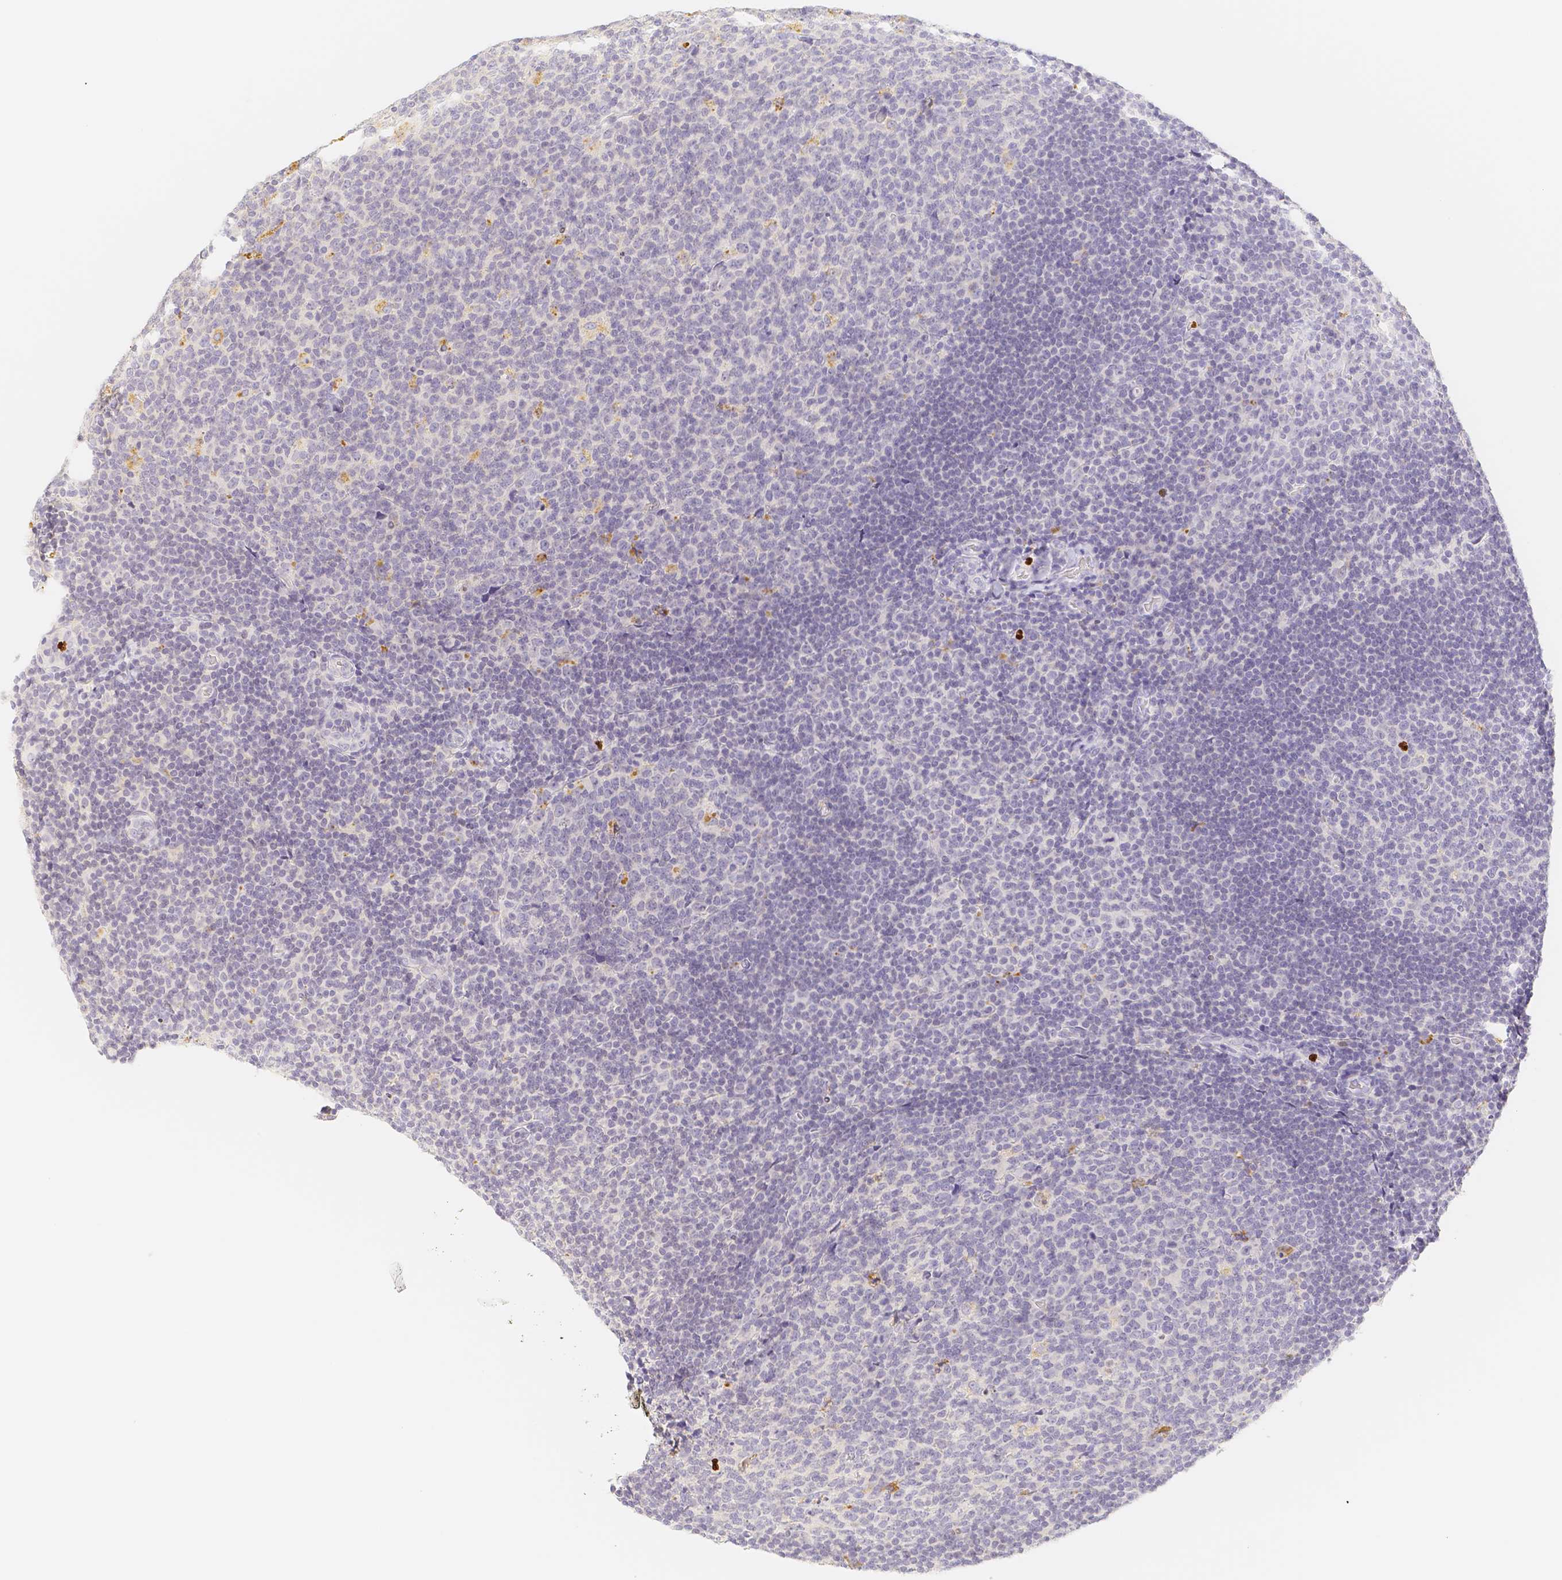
{"staining": {"intensity": "negative", "quantity": "none", "location": "none"}, "tissue": "tonsil", "cell_type": "Germinal center cells", "image_type": "normal", "snomed": [{"axis": "morphology", "description": "Normal tissue, NOS"}, {"axis": "topography", "description": "Tonsil"}], "caption": "IHC of unremarkable human tonsil reveals no positivity in germinal center cells. (DAB (3,3'-diaminobenzidine) immunohistochemistry with hematoxylin counter stain).", "gene": "PADI4", "patient": {"sex": "male", "age": 17}}